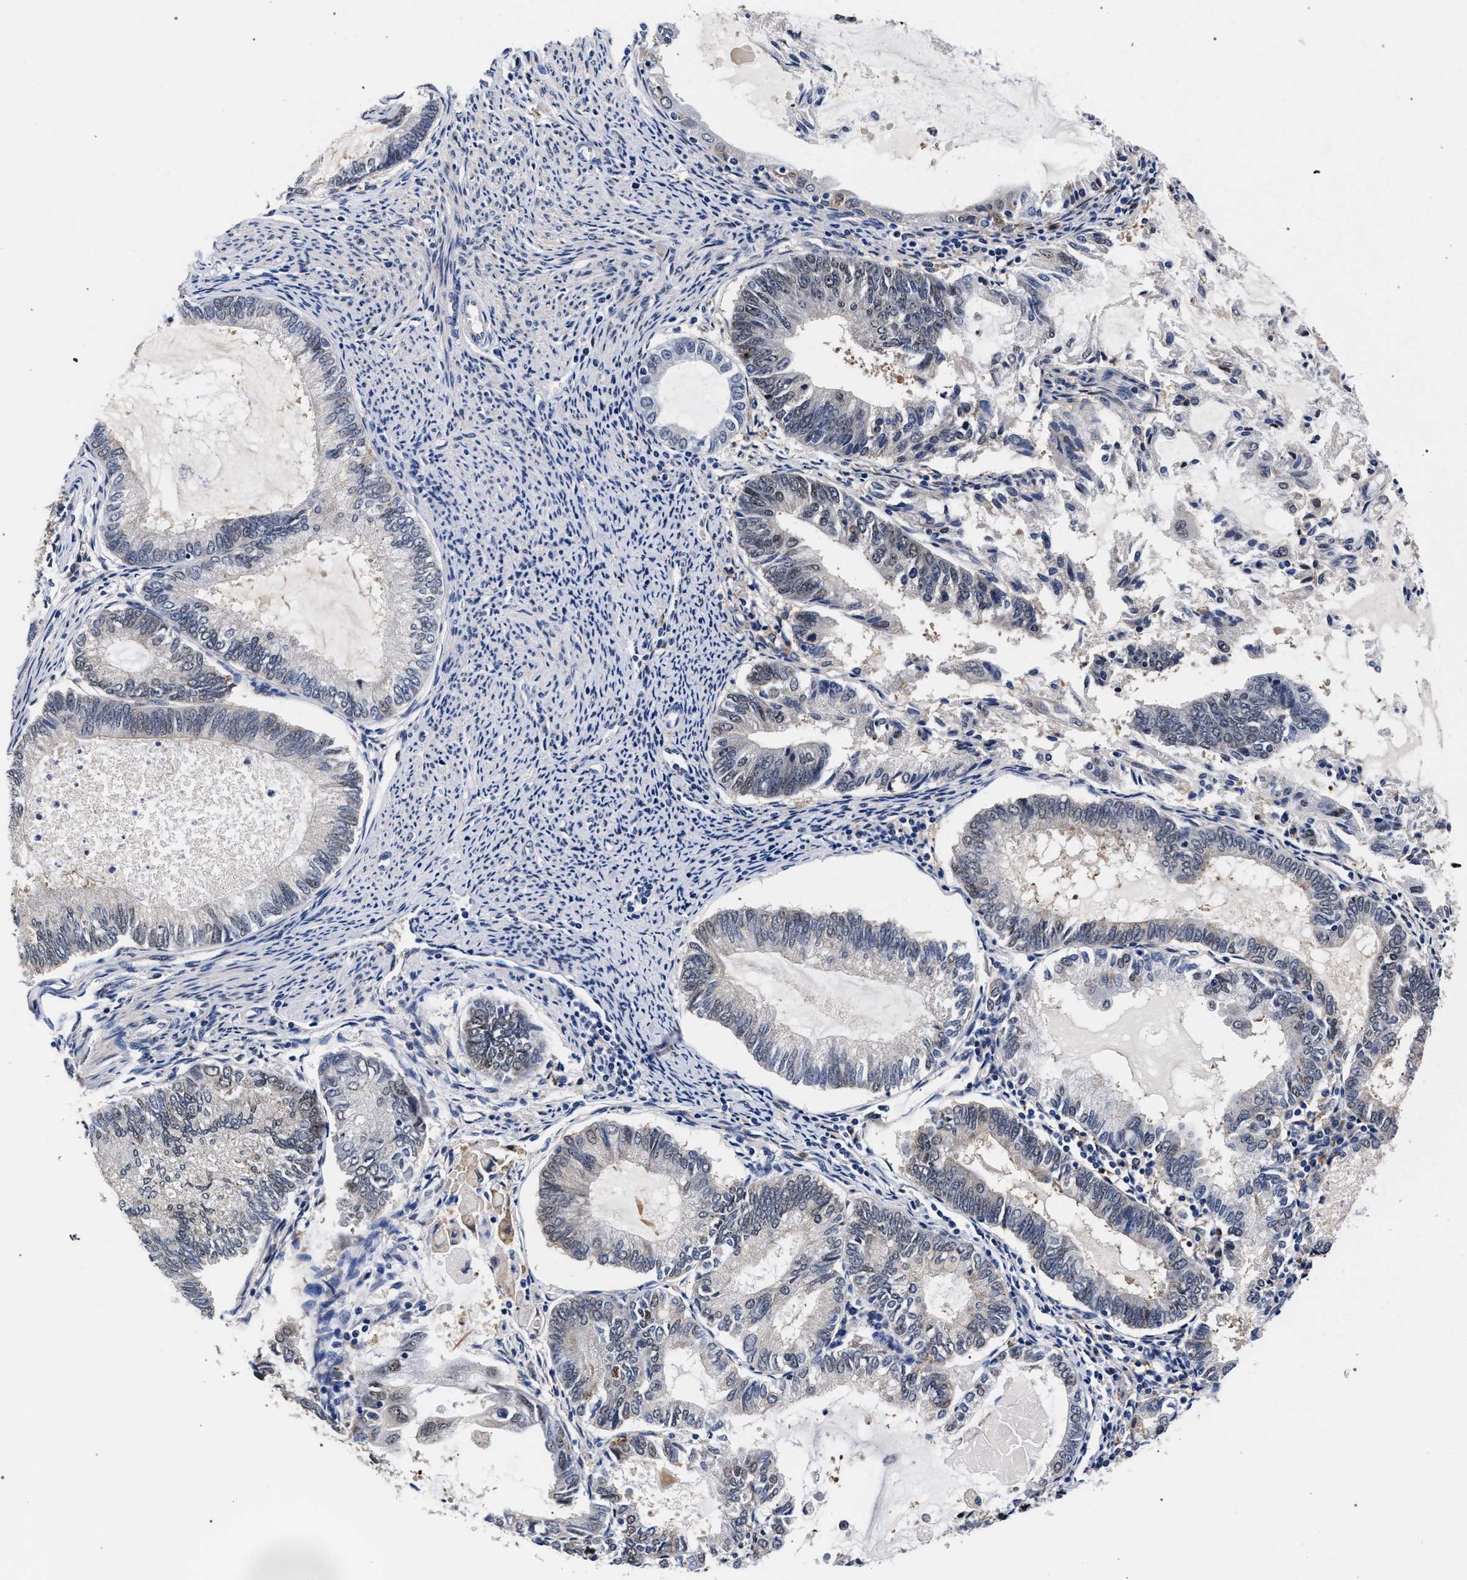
{"staining": {"intensity": "weak", "quantity": "<25%", "location": "nuclear"}, "tissue": "endometrial cancer", "cell_type": "Tumor cells", "image_type": "cancer", "snomed": [{"axis": "morphology", "description": "Adenocarcinoma, NOS"}, {"axis": "topography", "description": "Endometrium"}], "caption": "Protein analysis of endometrial adenocarcinoma exhibits no significant staining in tumor cells.", "gene": "ZNF462", "patient": {"sex": "female", "age": 86}}